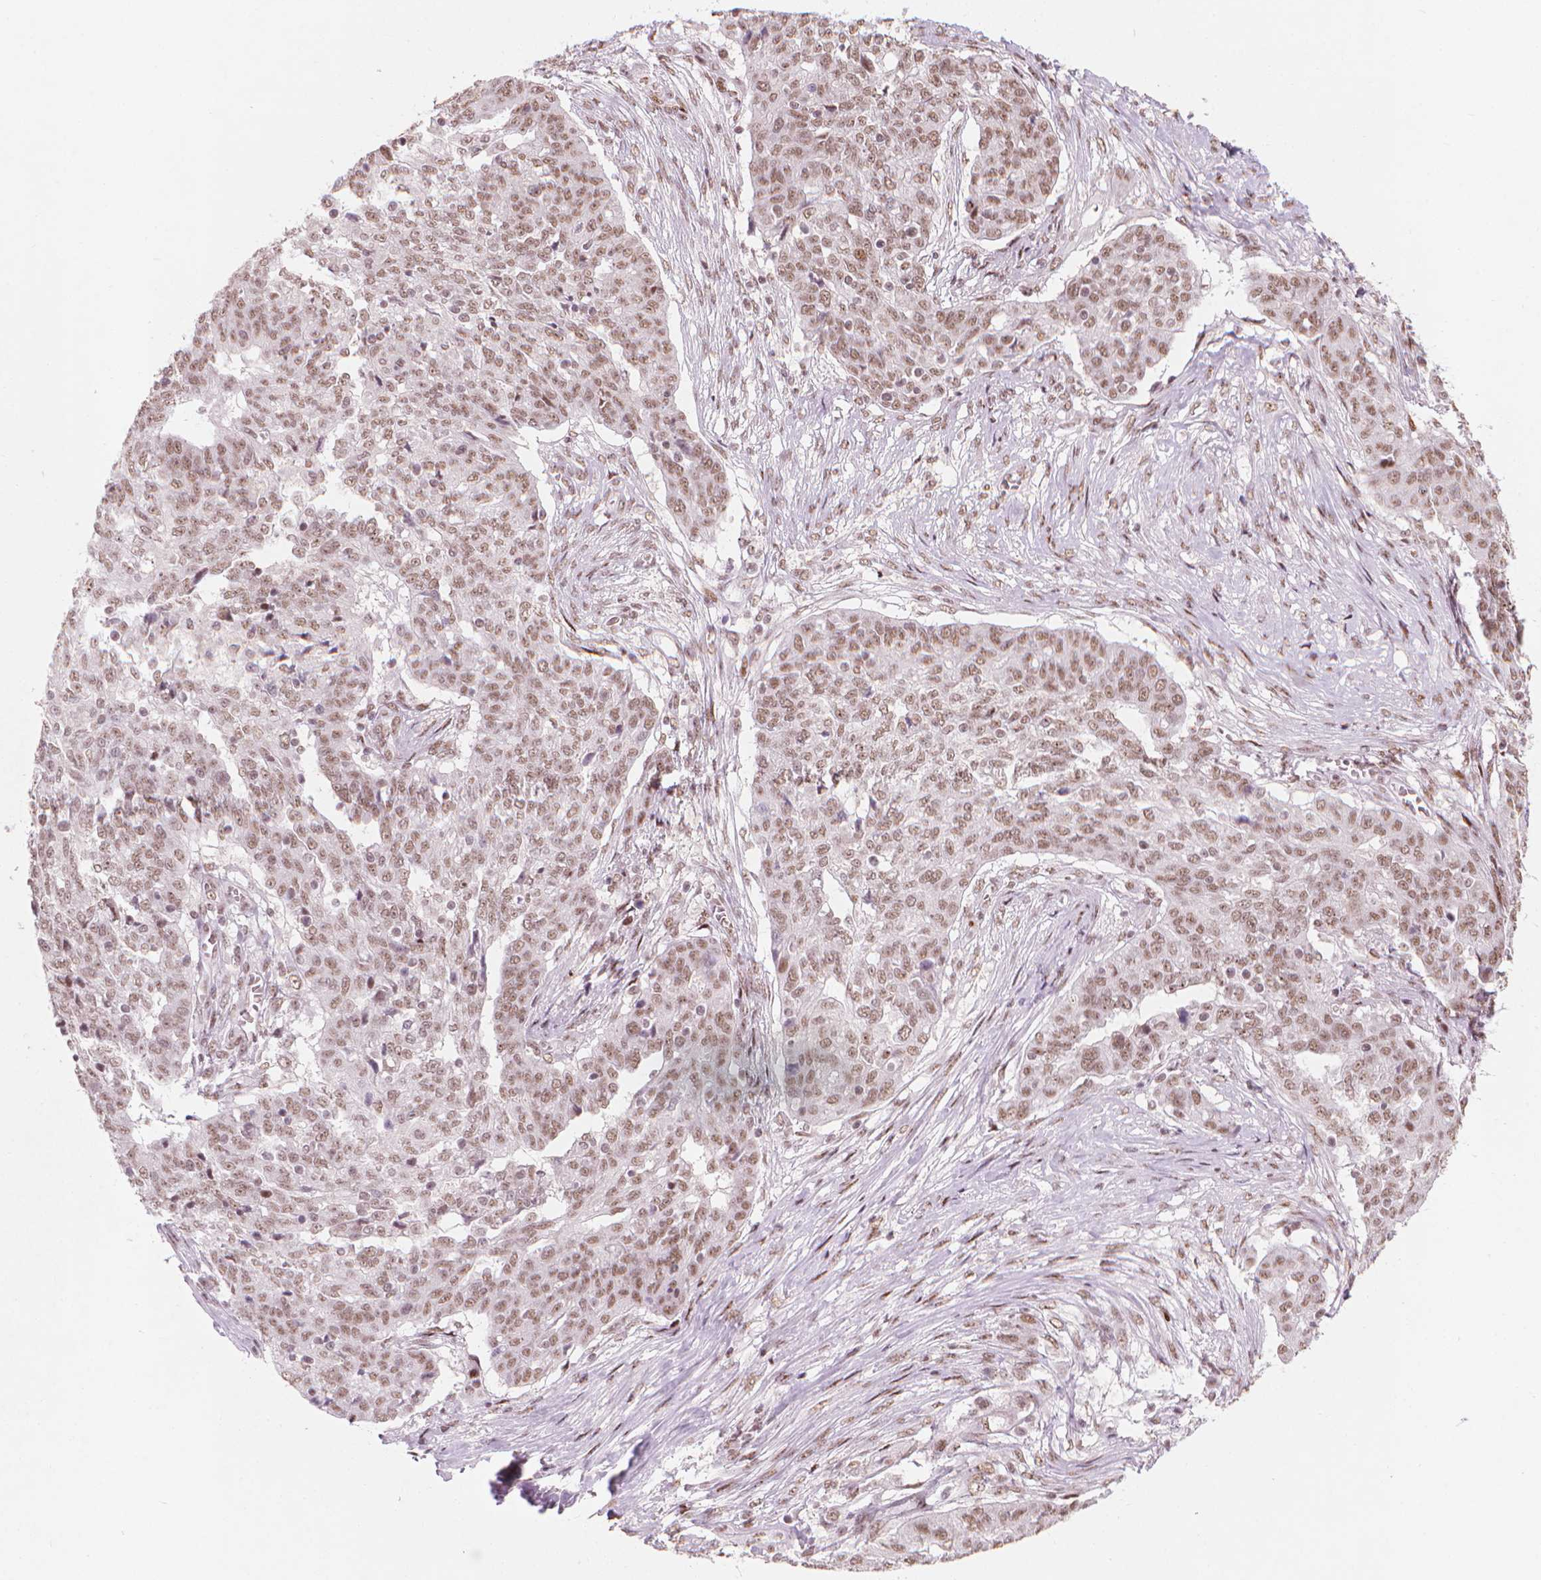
{"staining": {"intensity": "weak", "quantity": ">75%", "location": "nuclear"}, "tissue": "ovarian cancer", "cell_type": "Tumor cells", "image_type": "cancer", "snomed": [{"axis": "morphology", "description": "Cystadenocarcinoma, serous, NOS"}, {"axis": "topography", "description": "Ovary"}], "caption": "Immunohistochemistry (IHC) of human ovarian serous cystadenocarcinoma displays low levels of weak nuclear expression in approximately >75% of tumor cells.", "gene": "HES7", "patient": {"sex": "female", "age": 67}}